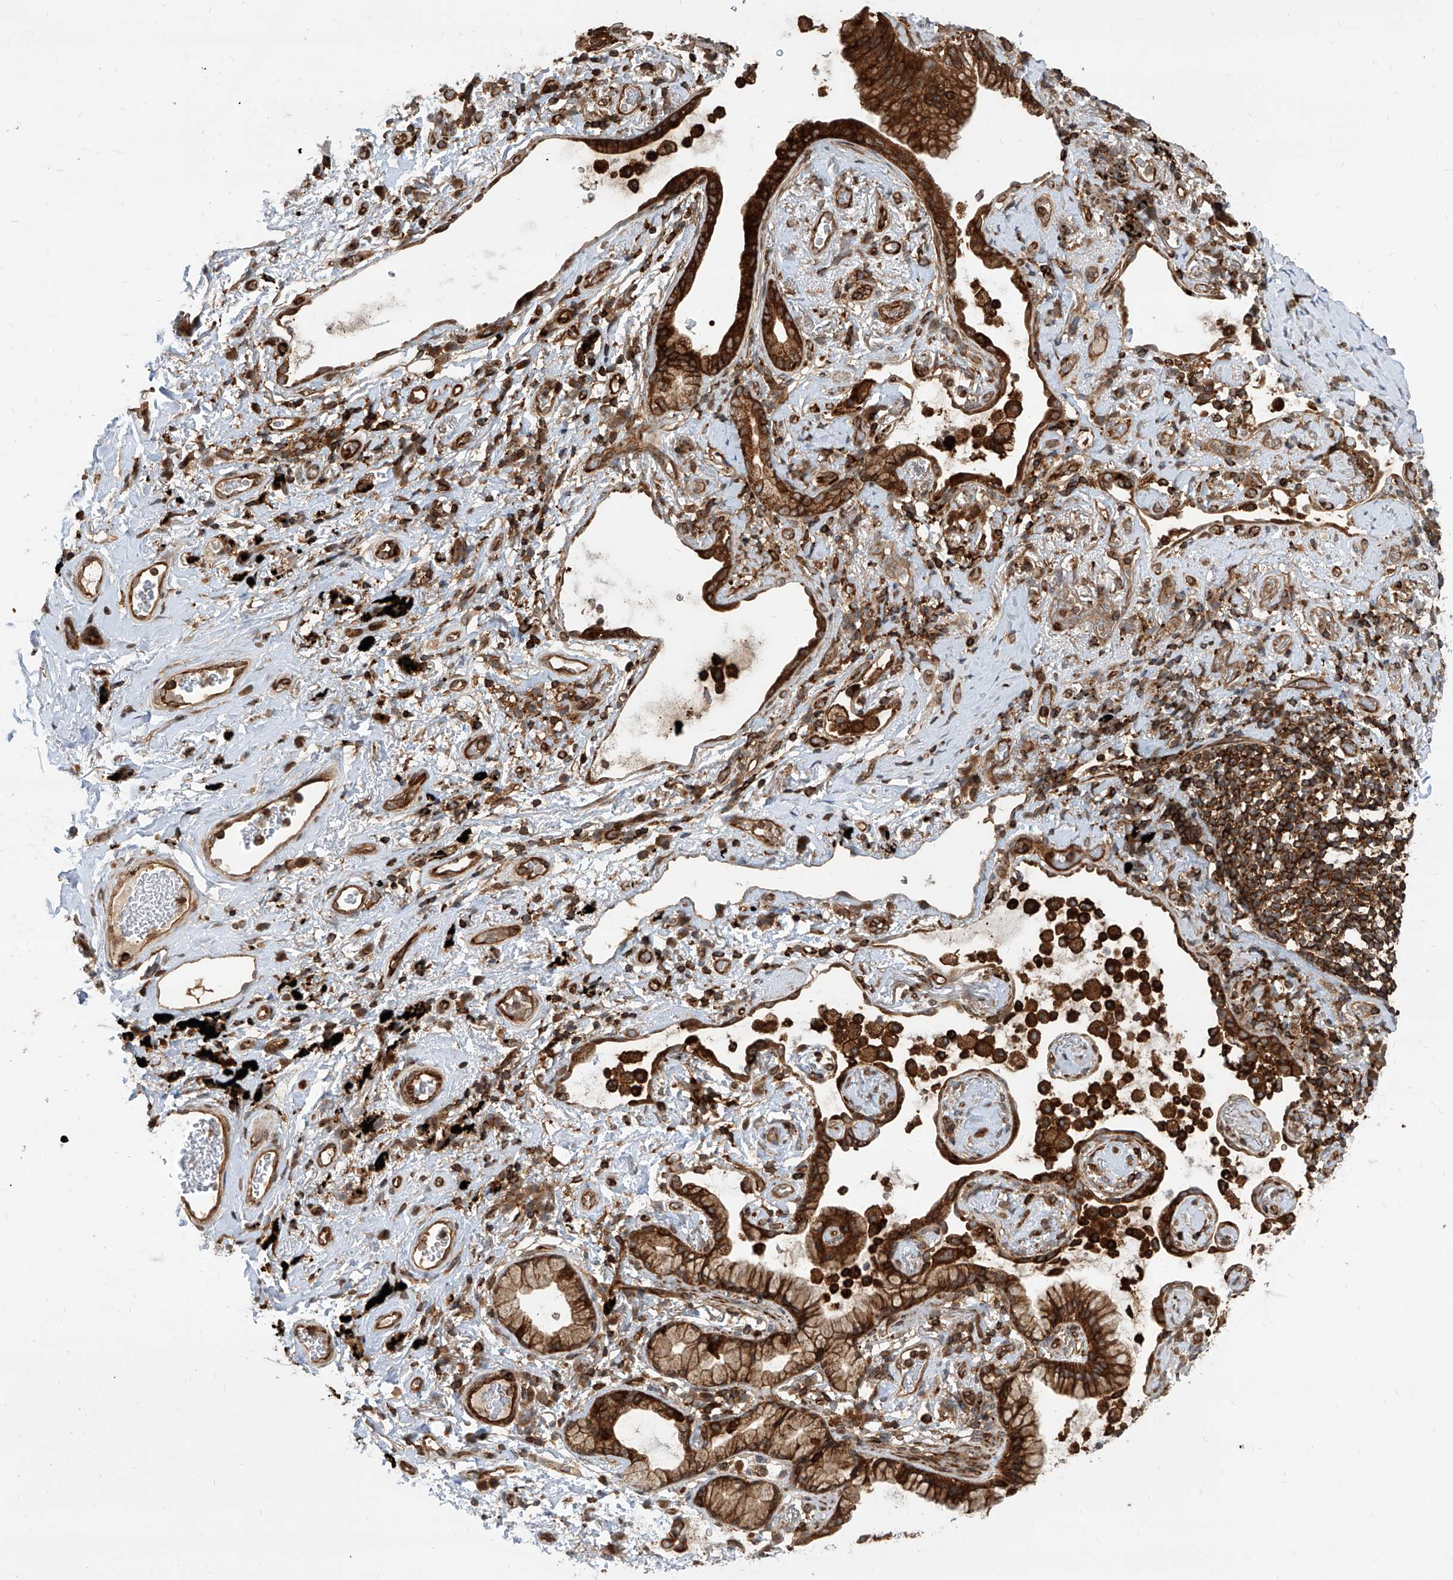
{"staining": {"intensity": "strong", "quantity": ">75%", "location": "cytoplasmic/membranous"}, "tissue": "lung cancer", "cell_type": "Tumor cells", "image_type": "cancer", "snomed": [{"axis": "morphology", "description": "Adenocarcinoma, NOS"}, {"axis": "topography", "description": "Lung"}], "caption": "Immunohistochemical staining of human lung adenocarcinoma shows high levels of strong cytoplasmic/membranous protein positivity in about >75% of tumor cells.", "gene": "MAGED2", "patient": {"sex": "female", "age": 70}}